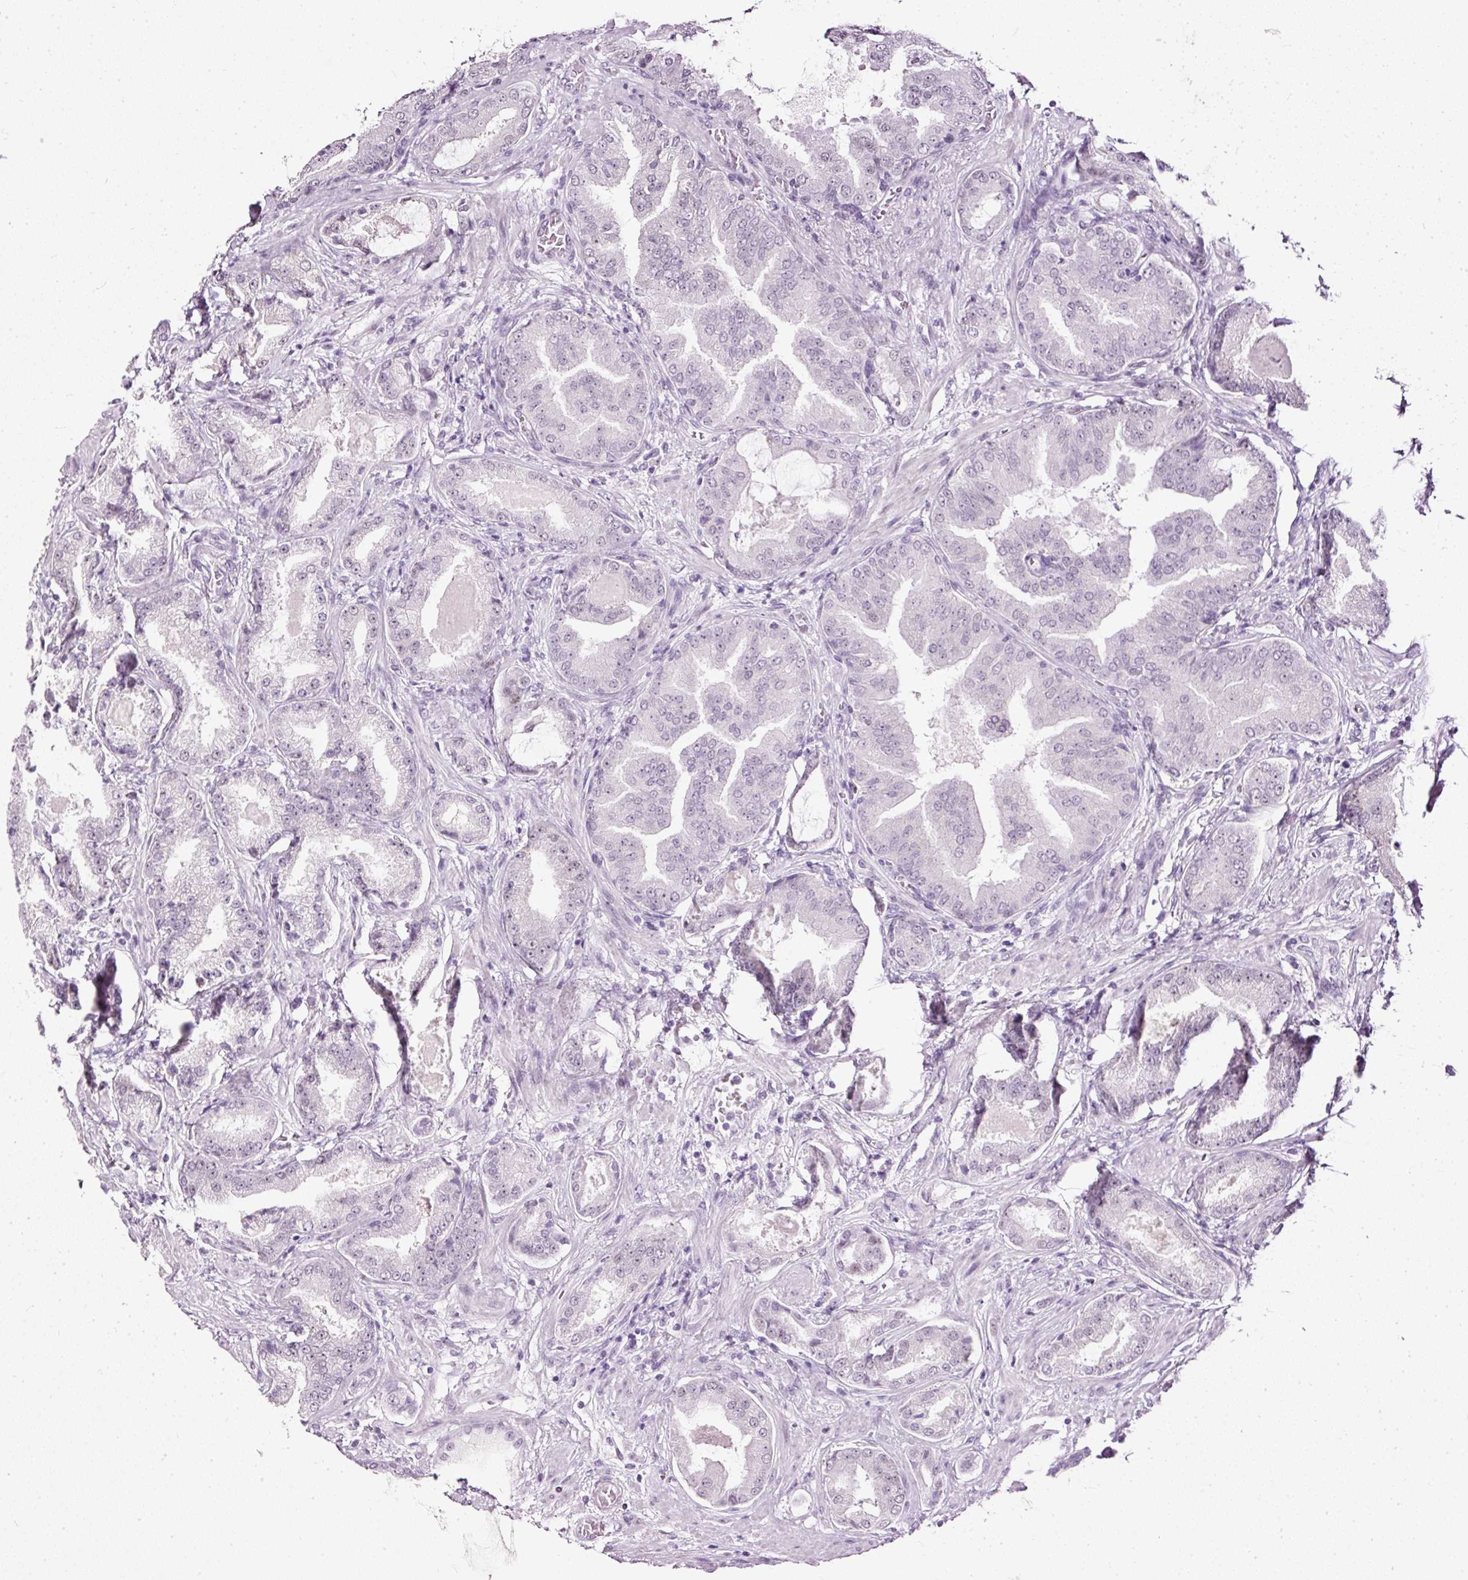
{"staining": {"intensity": "negative", "quantity": "none", "location": "none"}, "tissue": "prostate cancer", "cell_type": "Tumor cells", "image_type": "cancer", "snomed": [{"axis": "morphology", "description": "Adenocarcinoma, High grade"}, {"axis": "topography", "description": "Prostate"}], "caption": "This image is of high-grade adenocarcinoma (prostate) stained with immunohistochemistry to label a protein in brown with the nuclei are counter-stained blue. There is no staining in tumor cells.", "gene": "PDE6B", "patient": {"sex": "male", "age": 68}}